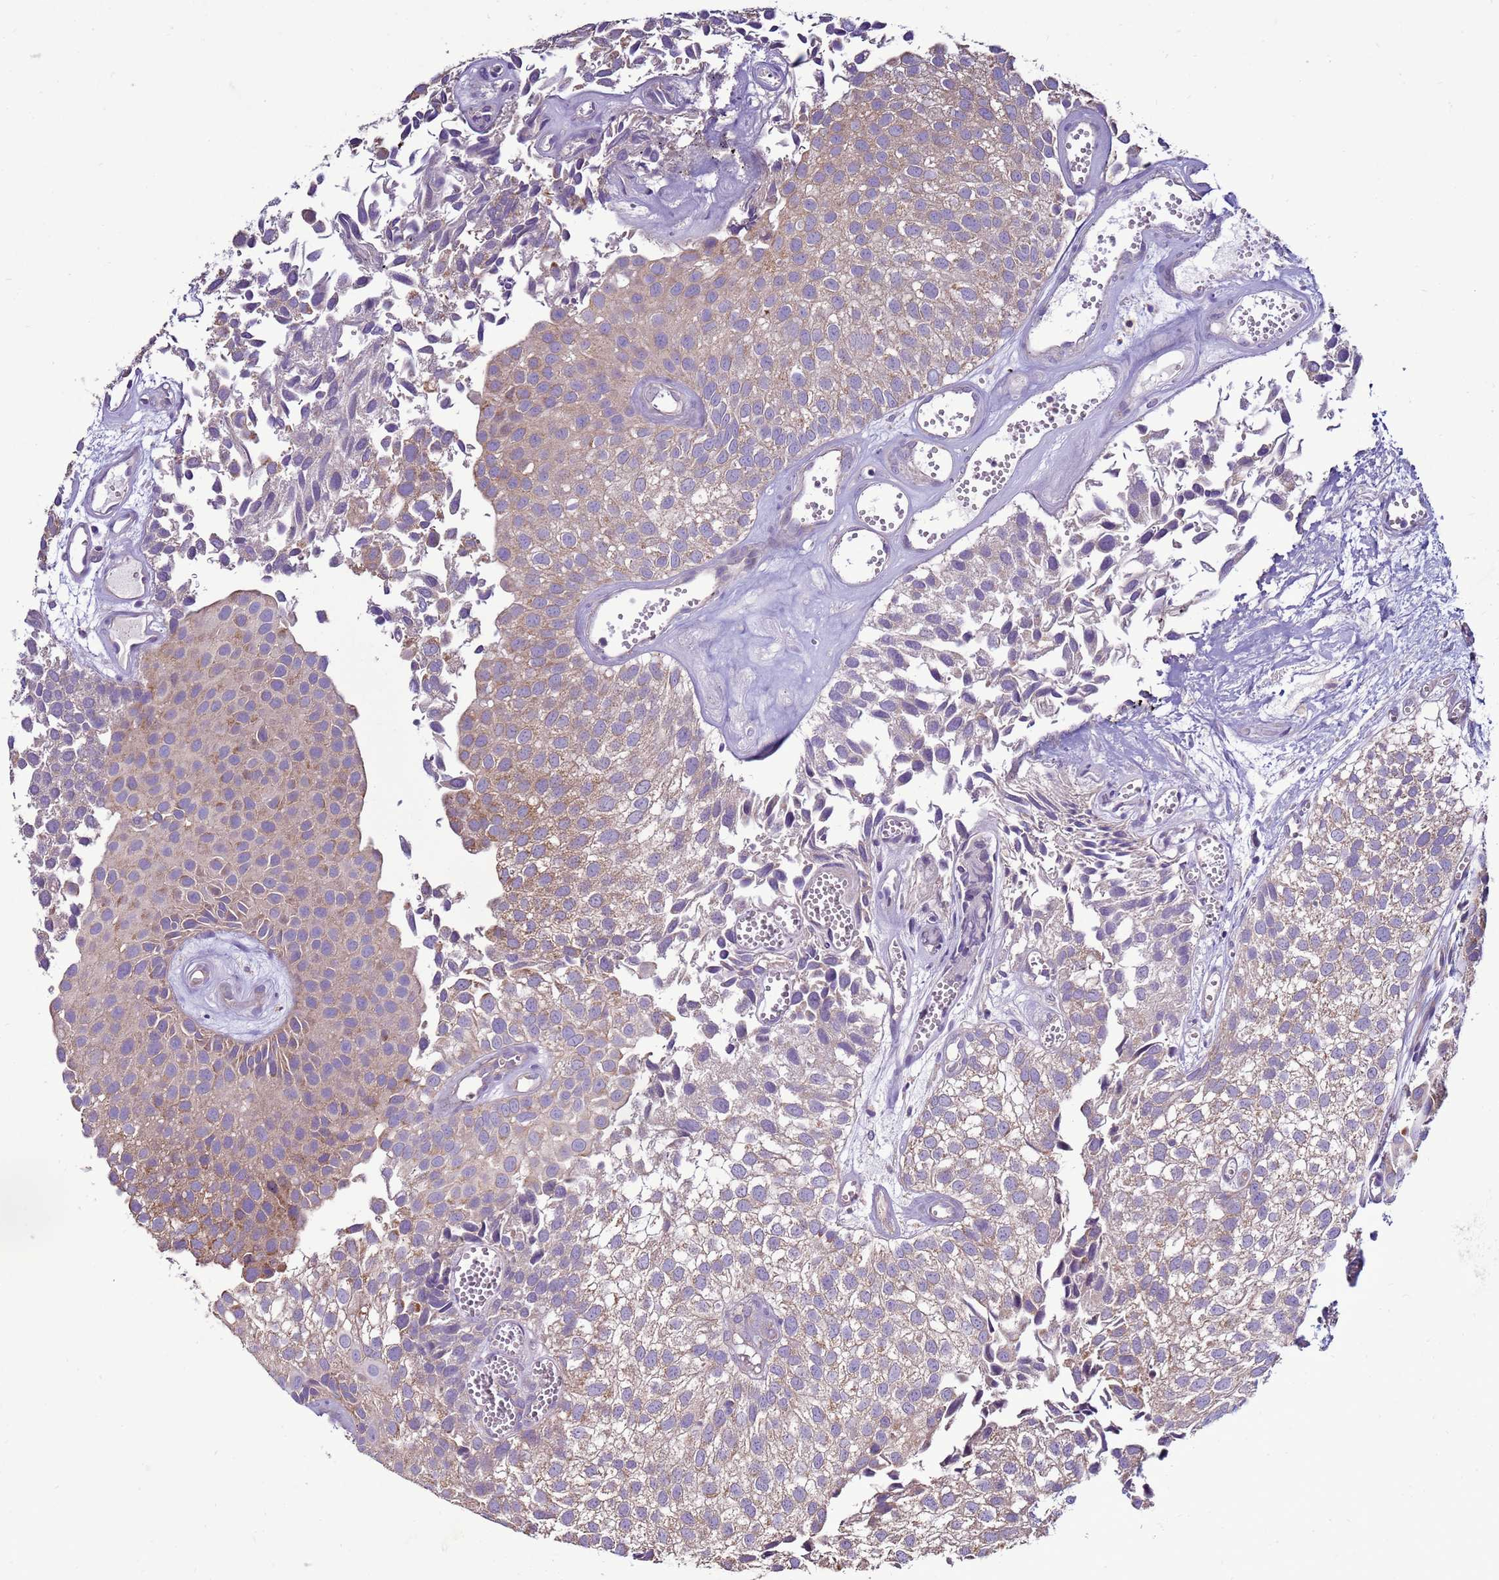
{"staining": {"intensity": "weak", "quantity": ">75%", "location": "cytoplasmic/membranous"}, "tissue": "urothelial cancer", "cell_type": "Tumor cells", "image_type": "cancer", "snomed": [{"axis": "morphology", "description": "Urothelial carcinoma, Low grade"}, {"axis": "topography", "description": "Urinary bladder"}], "caption": "Protein staining exhibits weak cytoplasmic/membranous positivity in about >75% of tumor cells in low-grade urothelial carcinoma.", "gene": "TRAPPC4", "patient": {"sex": "male", "age": 88}}